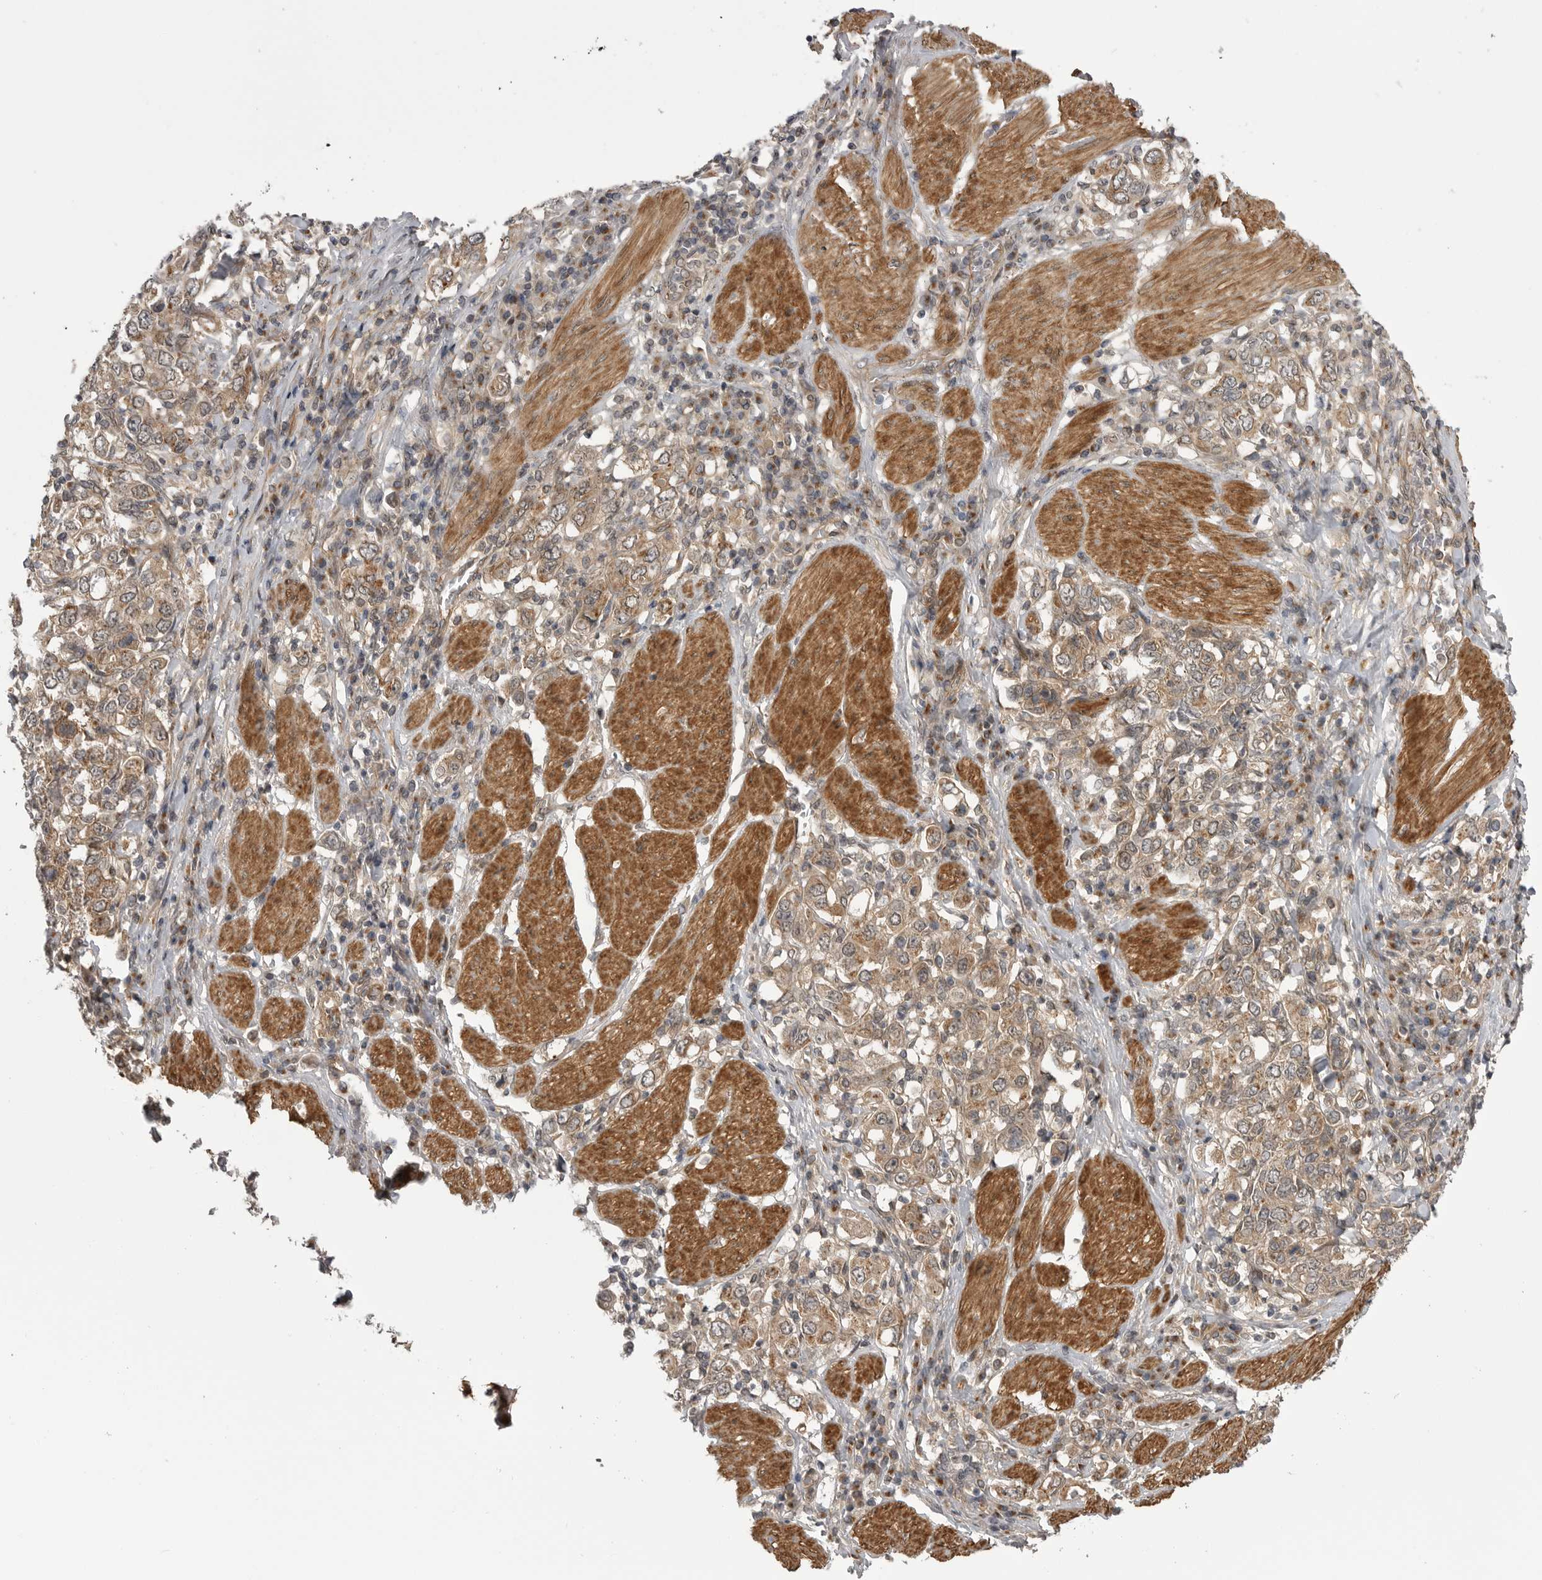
{"staining": {"intensity": "moderate", "quantity": ">75%", "location": "cytoplasmic/membranous"}, "tissue": "stomach cancer", "cell_type": "Tumor cells", "image_type": "cancer", "snomed": [{"axis": "morphology", "description": "Adenocarcinoma, NOS"}, {"axis": "topography", "description": "Stomach, upper"}], "caption": "Adenocarcinoma (stomach) stained with immunohistochemistry reveals moderate cytoplasmic/membranous positivity in about >75% of tumor cells.", "gene": "PDCL", "patient": {"sex": "male", "age": 62}}